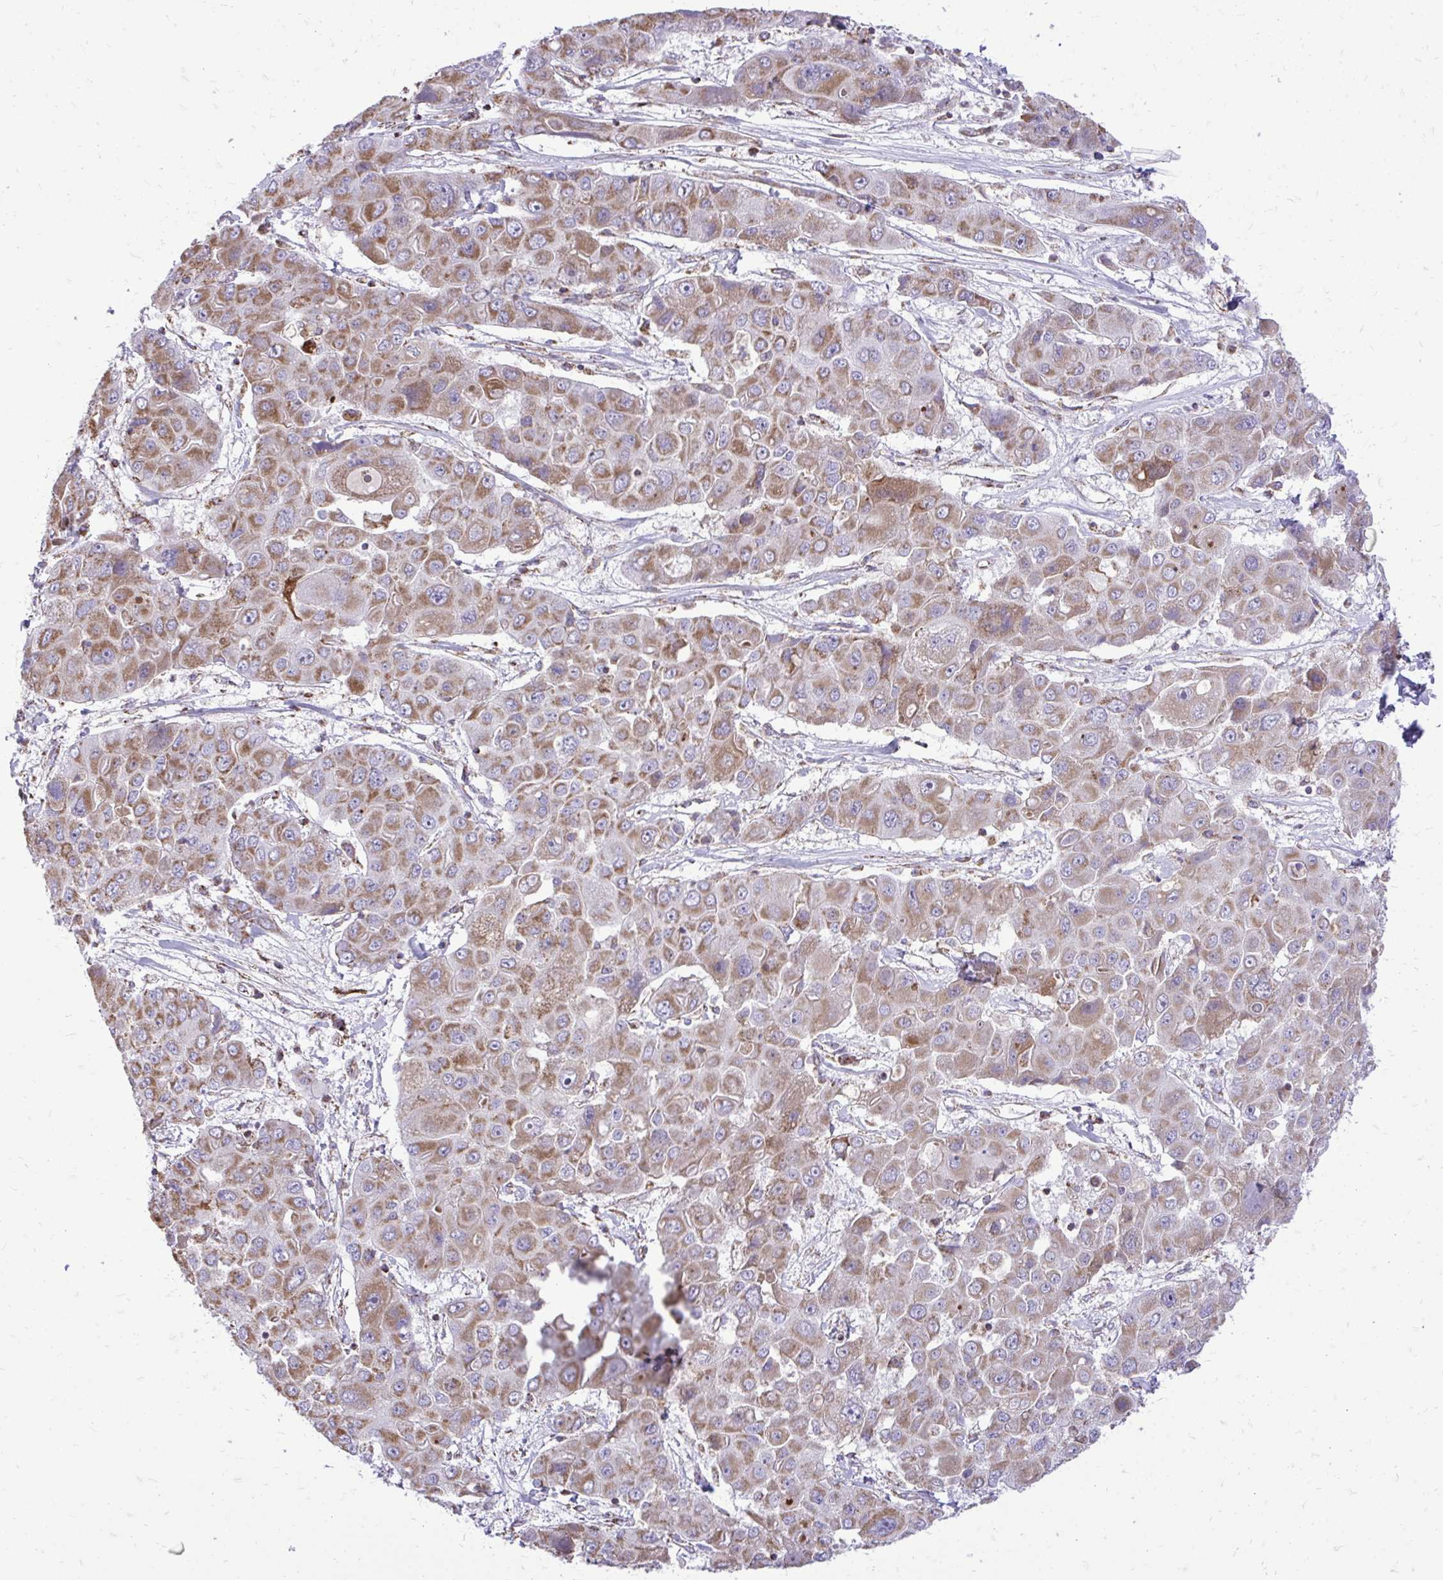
{"staining": {"intensity": "moderate", "quantity": ">75%", "location": "cytoplasmic/membranous"}, "tissue": "liver cancer", "cell_type": "Tumor cells", "image_type": "cancer", "snomed": [{"axis": "morphology", "description": "Cholangiocarcinoma"}, {"axis": "topography", "description": "Liver"}], "caption": "Immunohistochemistry of human liver cholangiocarcinoma demonstrates medium levels of moderate cytoplasmic/membranous positivity in approximately >75% of tumor cells. (DAB IHC, brown staining for protein, blue staining for nuclei).", "gene": "UBE2C", "patient": {"sex": "male", "age": 67}}